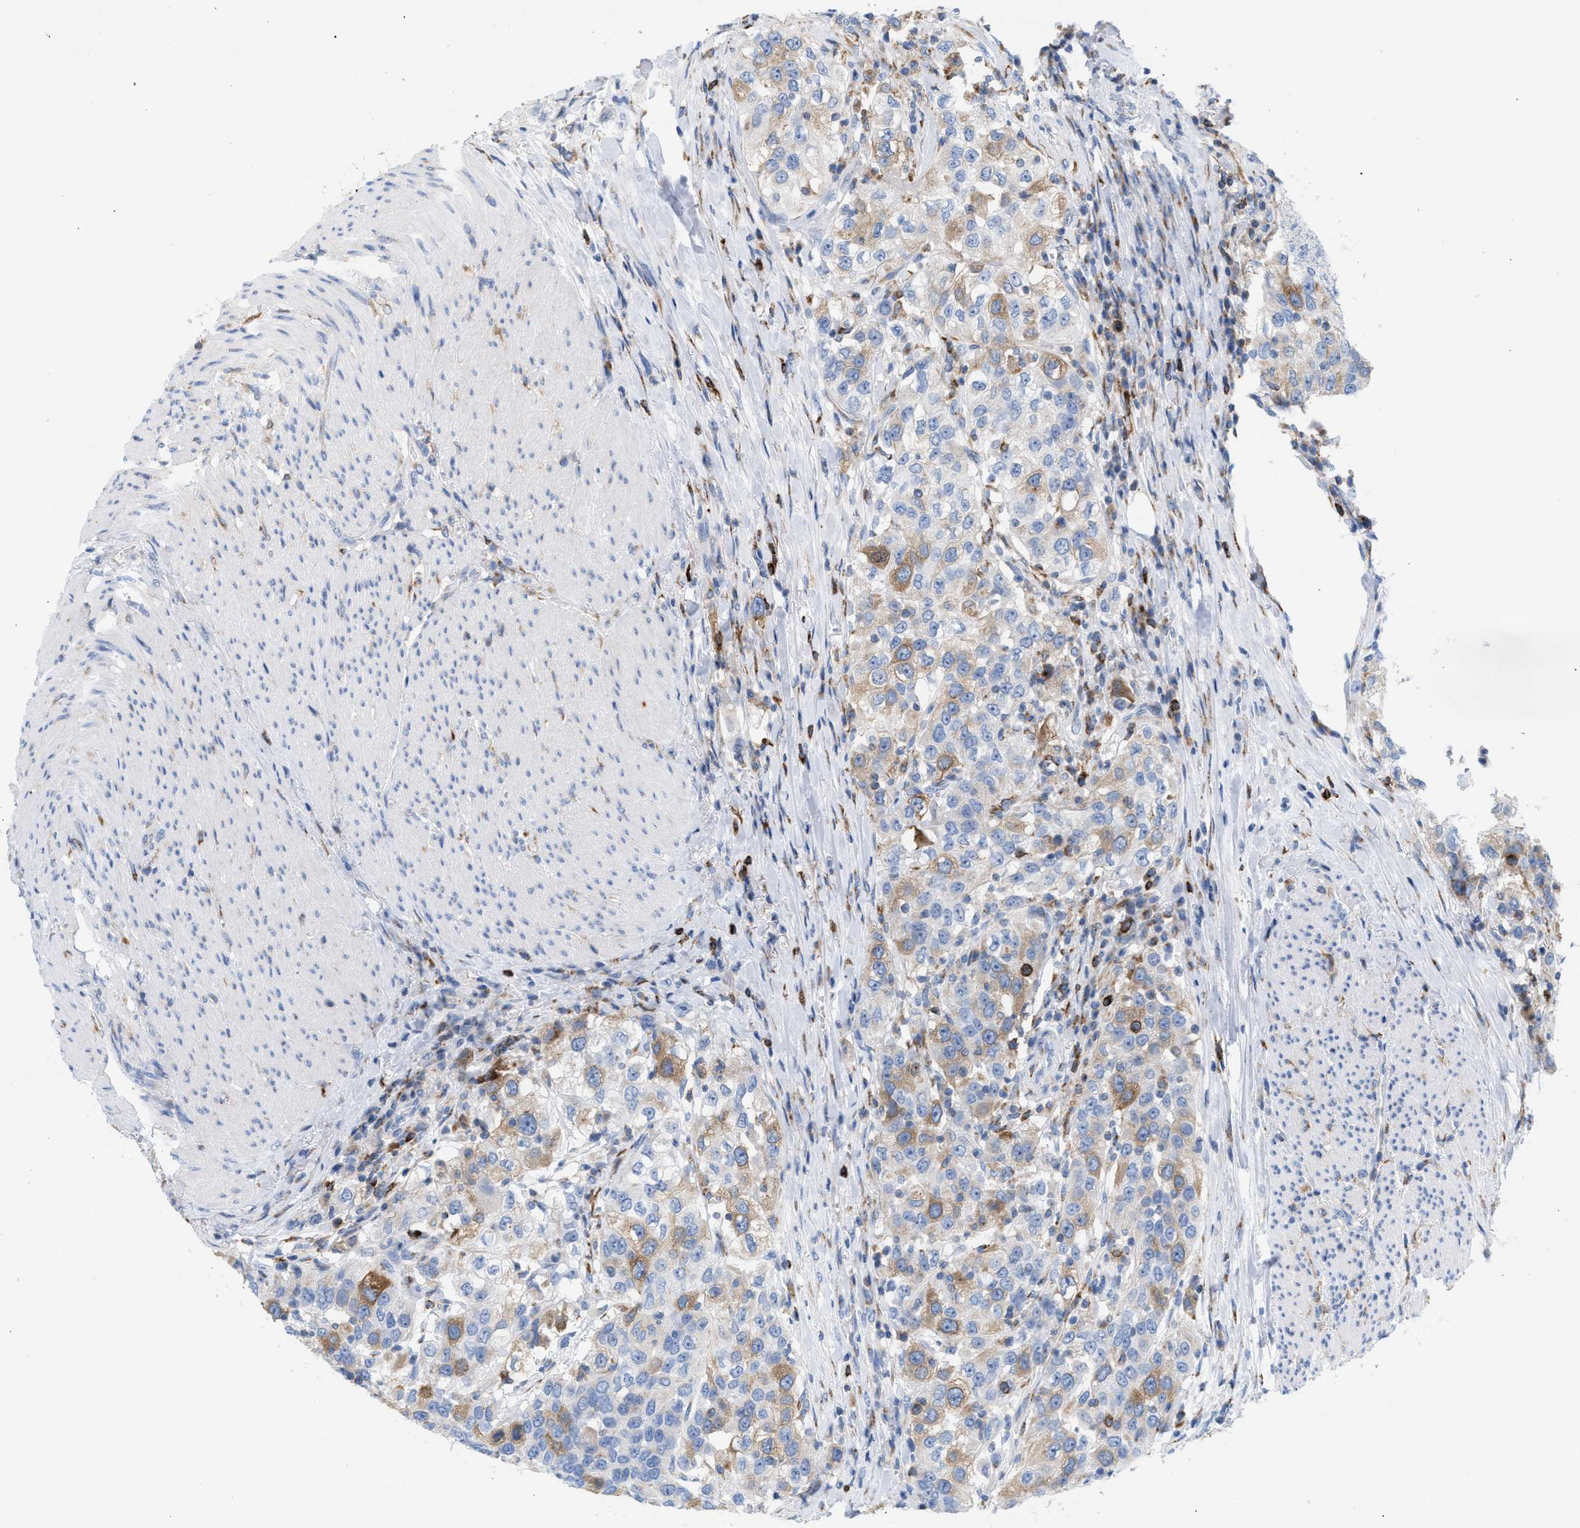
{"staining": {"intensity": "moderate", "quantity": "25%-75%", "location": "cytoplasmic/membranous"}, "tissue": "urothelial cancer", "cell_type": "Tumor cells", "image_type": "cancer", "snomed": [{"axis": "morphology", "description": "Urothelial carcinoma, High grade"}, {"axis": "topography", "description": "Urinary bladder"}], "caption": "Immunohistochemical staining of high-grade urothelial carcinoma shows medium levels of moderate cytoplasmic/membranous protein positivity in about 25%-75% of tumor cells. The protein of interest is shown in brown color, while the nuclei are stained blue.", "gene": "TACC3", "patient": {"sex": "female", "age": 80}}